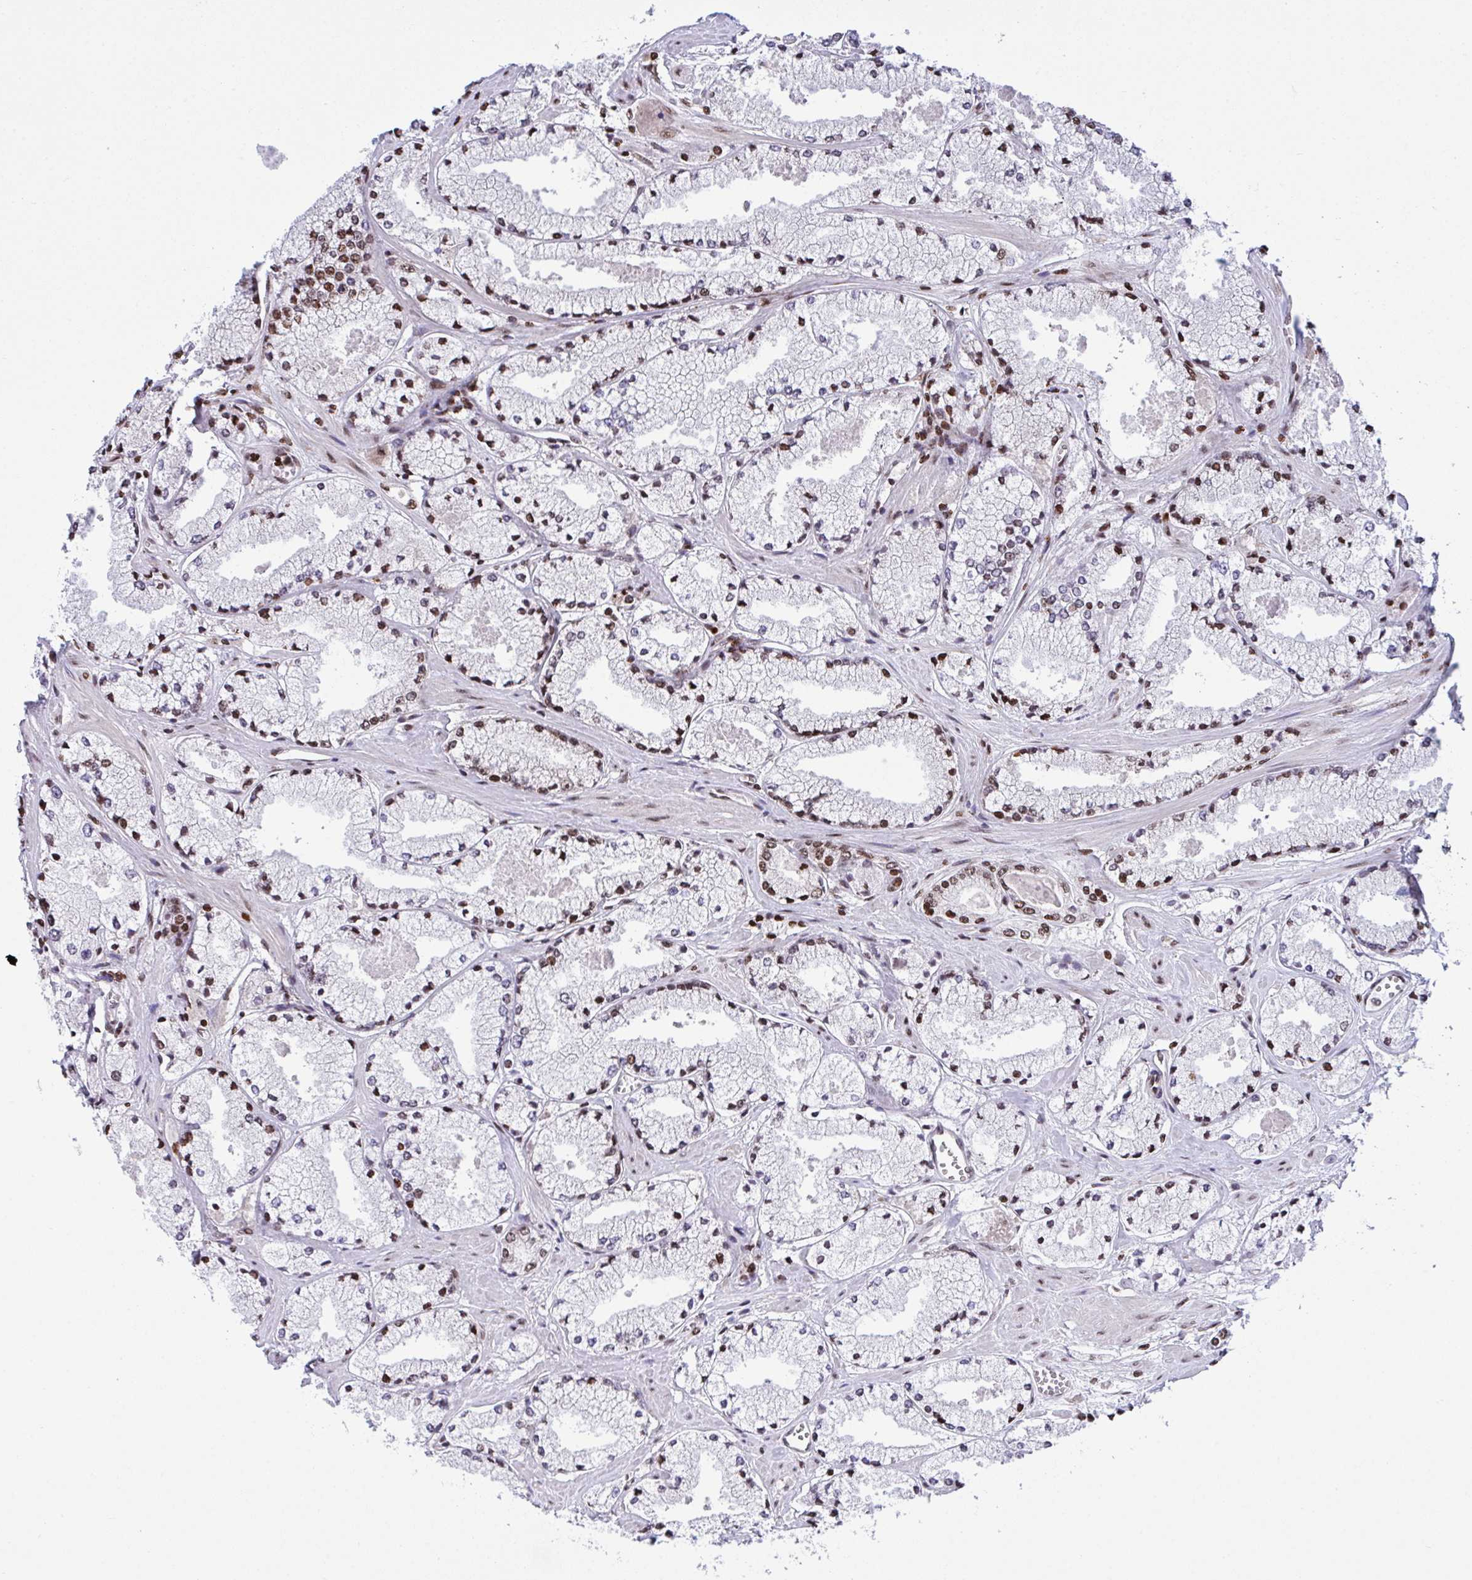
{"staining": {"intensity": "moderate", "quantity": "25%-75%", "location": "nuclear"}, "tissue": "prostate cancer", "cell_type": "Tumor cells", "image_type": "cancer", "snomed": [{"axis": "morphology", "description": "Adenocarcinoma, High grade"}, {"axis": "topography", "description": "Prostate"}], "caption": "Prostate cancer (high-grade adenocarcinoma) was stained to show a protein in brown. There is medium levels of moderate nuclear positivity in approximately 25%-75% of tumor cells.", "gene": "RAPGEF5", "patient": {"sex": "male", "age": 63}}